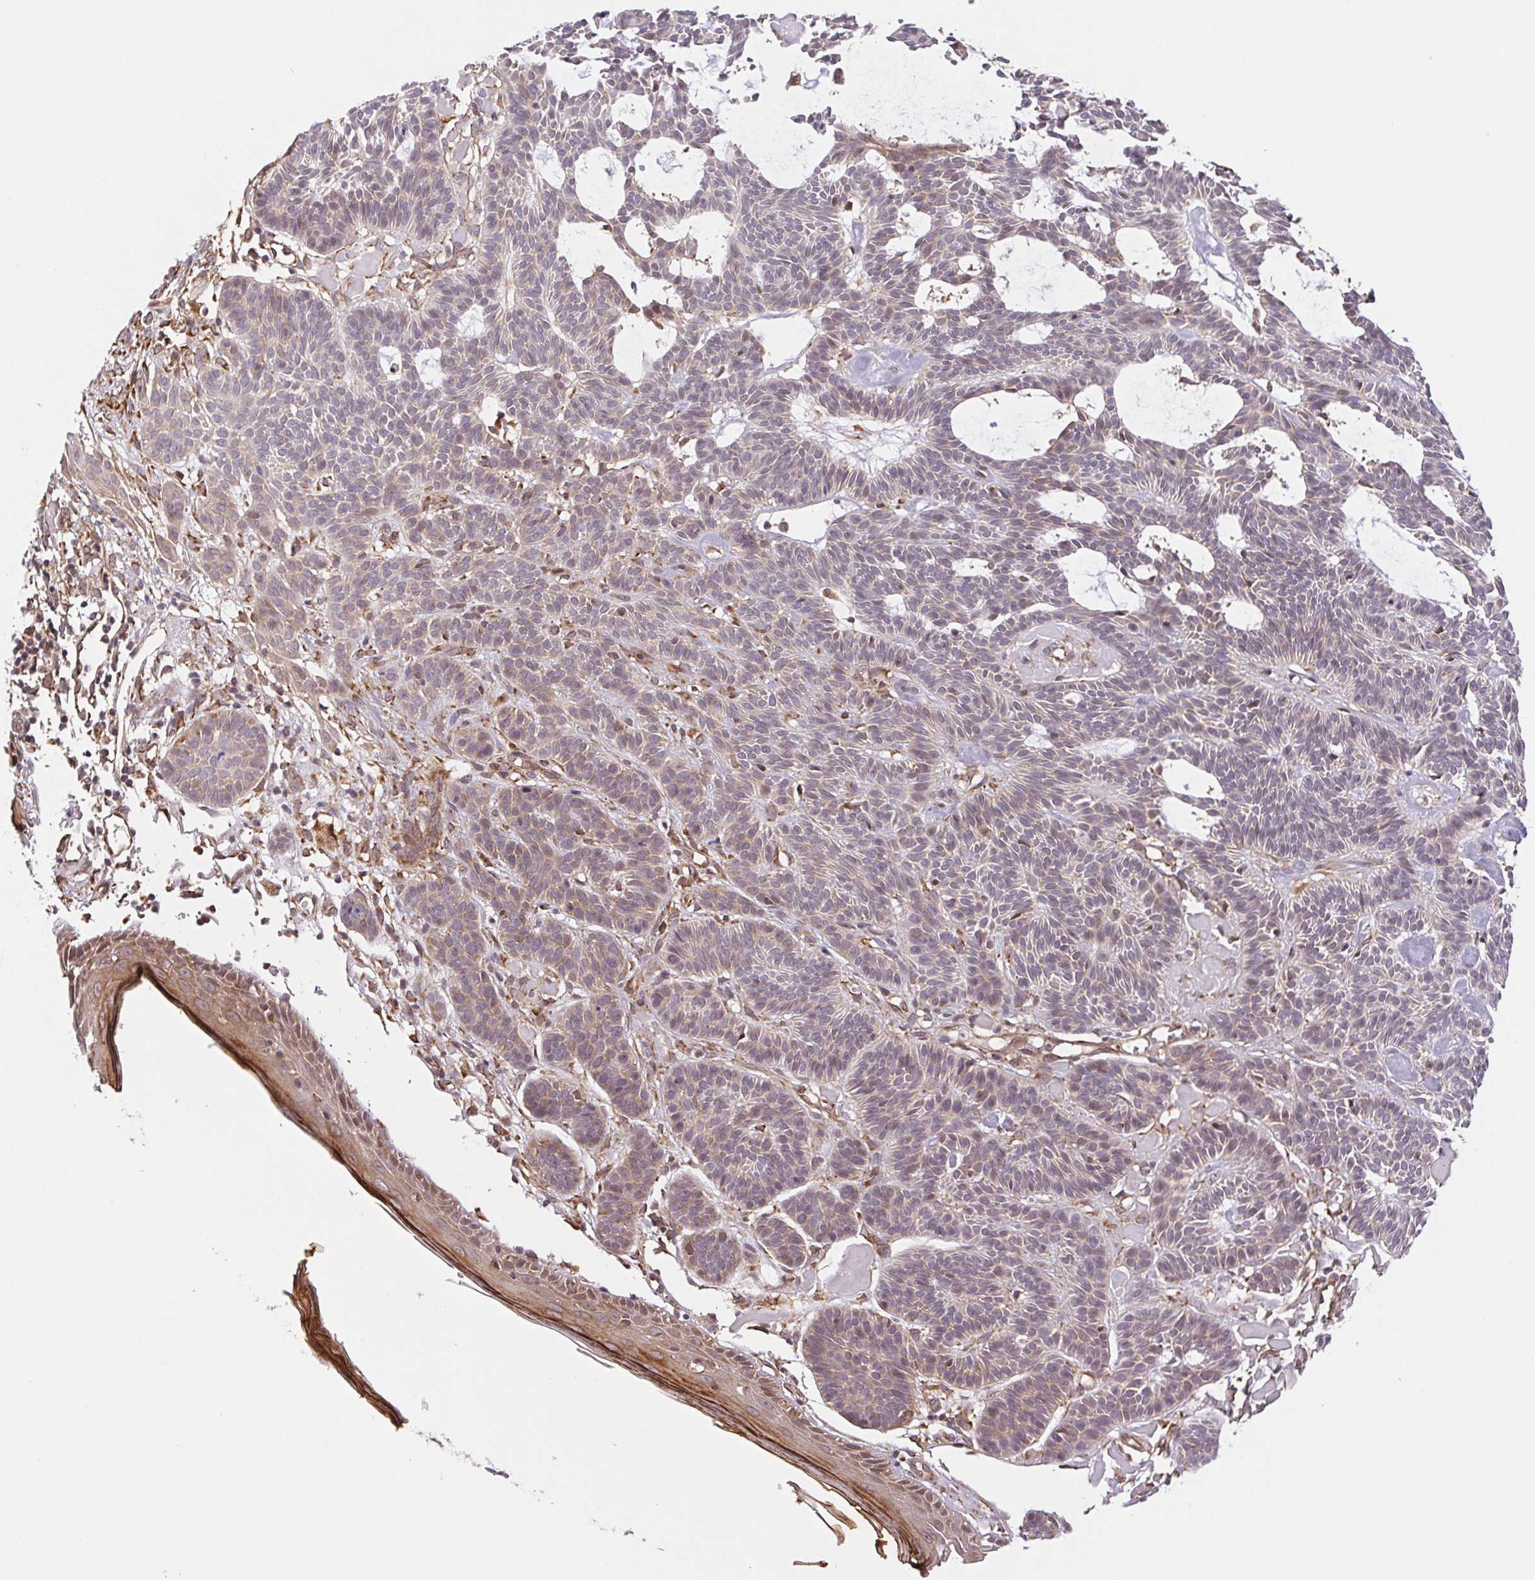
{"staining": {"intensity": "weak", "quantity": "<25%", "location": "cytoplasmic/membranous"}, "tissue": "skin cancer", "cell_type": "Tumor cells", "image_type": "cancer", "snomed": [{"axis": "morphology", "description": "Basal cell carcinoma"}, {"axis": "topography", "description": "Skin"}], "caption": "A micrograph of skin cancer stained for a protein reveals no brown staining in tumor cells.", "gene": "LYPD5", "patient": {"sex": "male", "age": 85}}